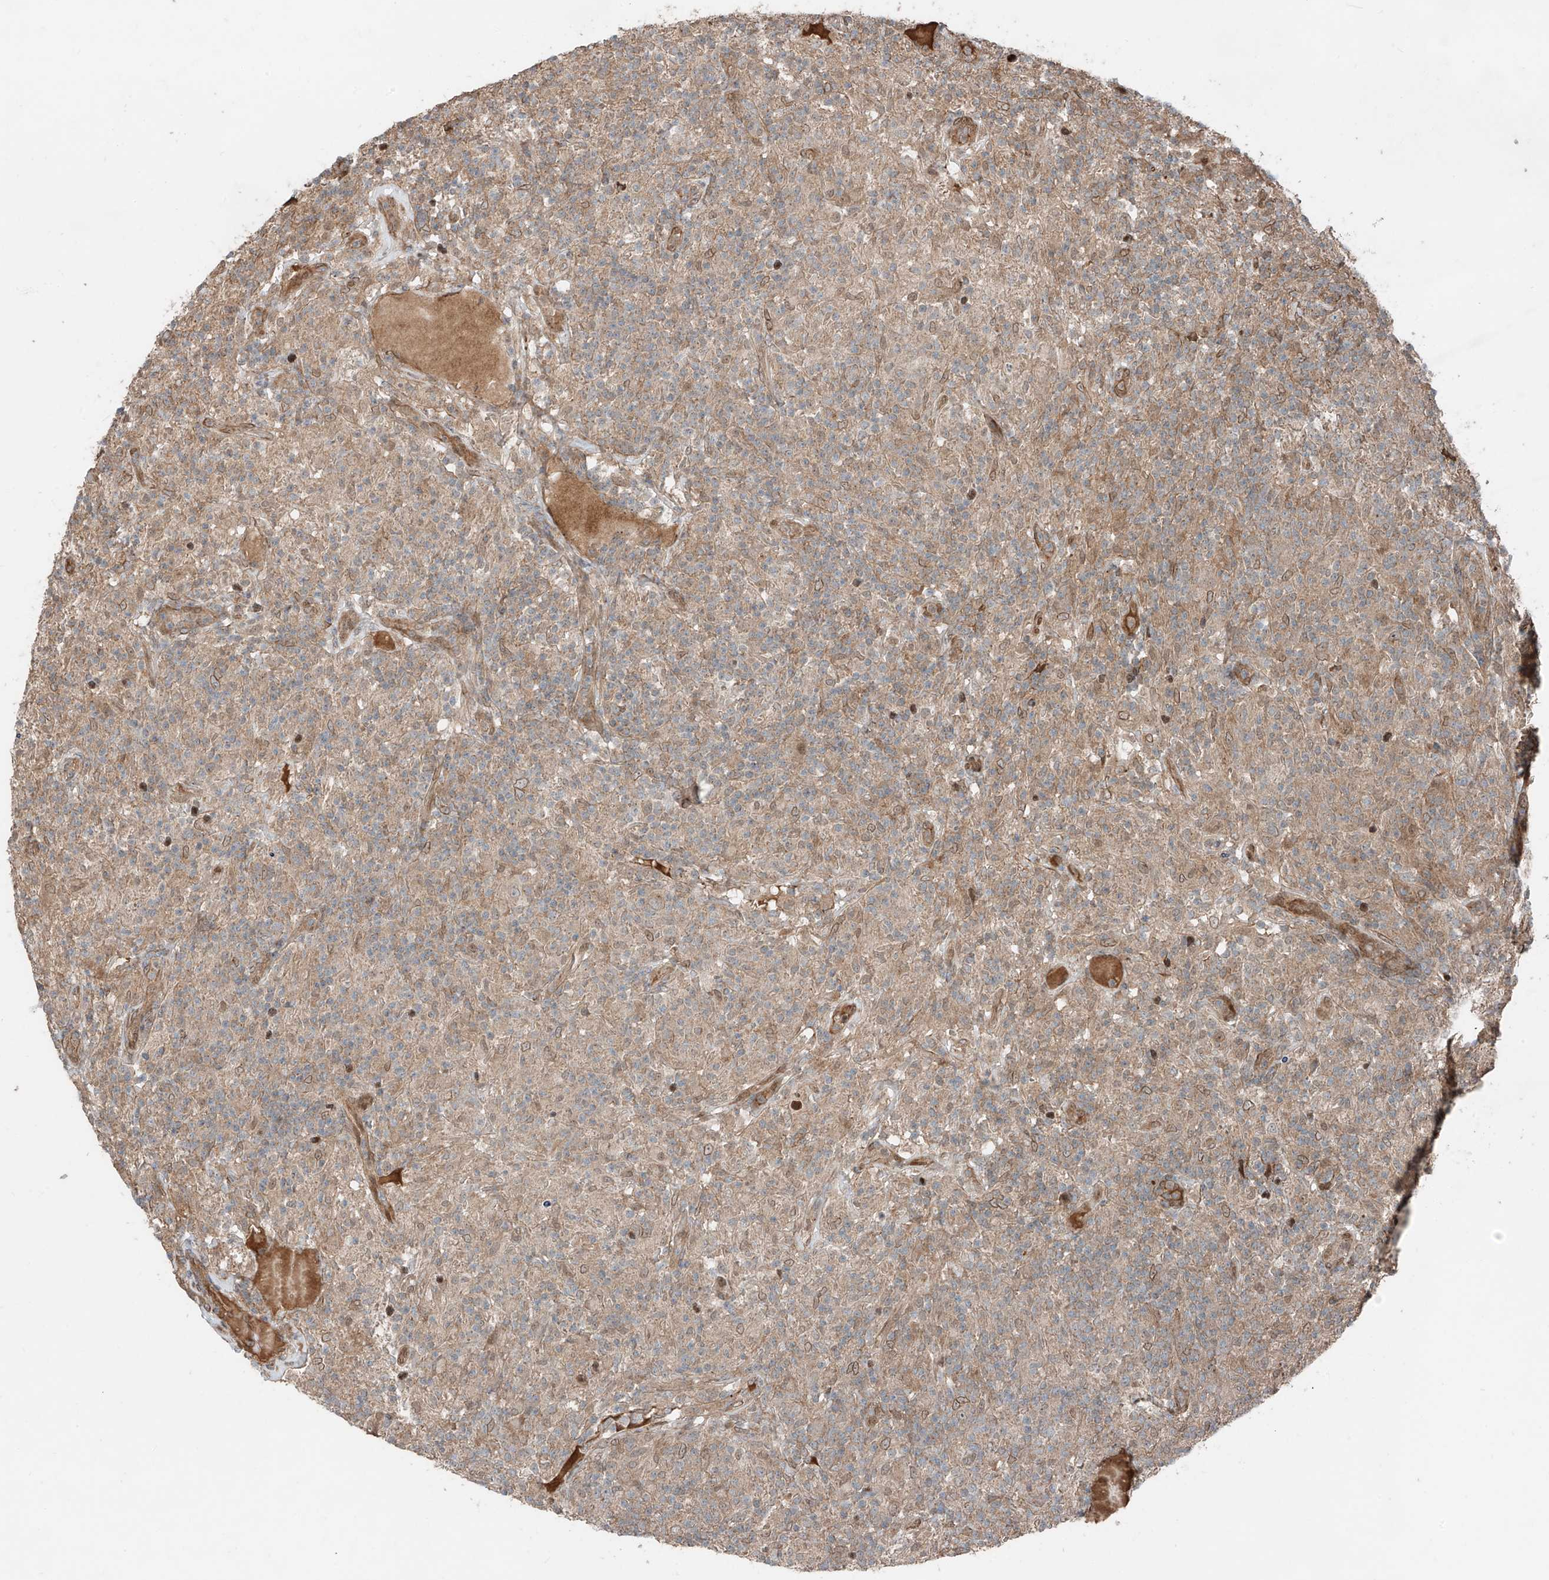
{"staining": {"intensity": "negative", "quantity": "none", "location": "none"}, "tissue": "lymphoma", "cell_type": "Tumor cells", "image_type": "cancer", "snomed": [{"axis": "morphology", "description": "Hodgkin's disease, NOS"}, {"axis": "topography", "description": "Lymph node"}], "caption": "Immunohistochemistry histopathology image of neoplastic tissue: Hodgkin's disease stained with DAB shows no significant protein staining in tumor cells. (Brightfield microscopy of DAB (3,3'-diaminobenzidine) IHC at high magnification).", "gene": "CEP162", "patient": {"sex": "male", "age": 70}}